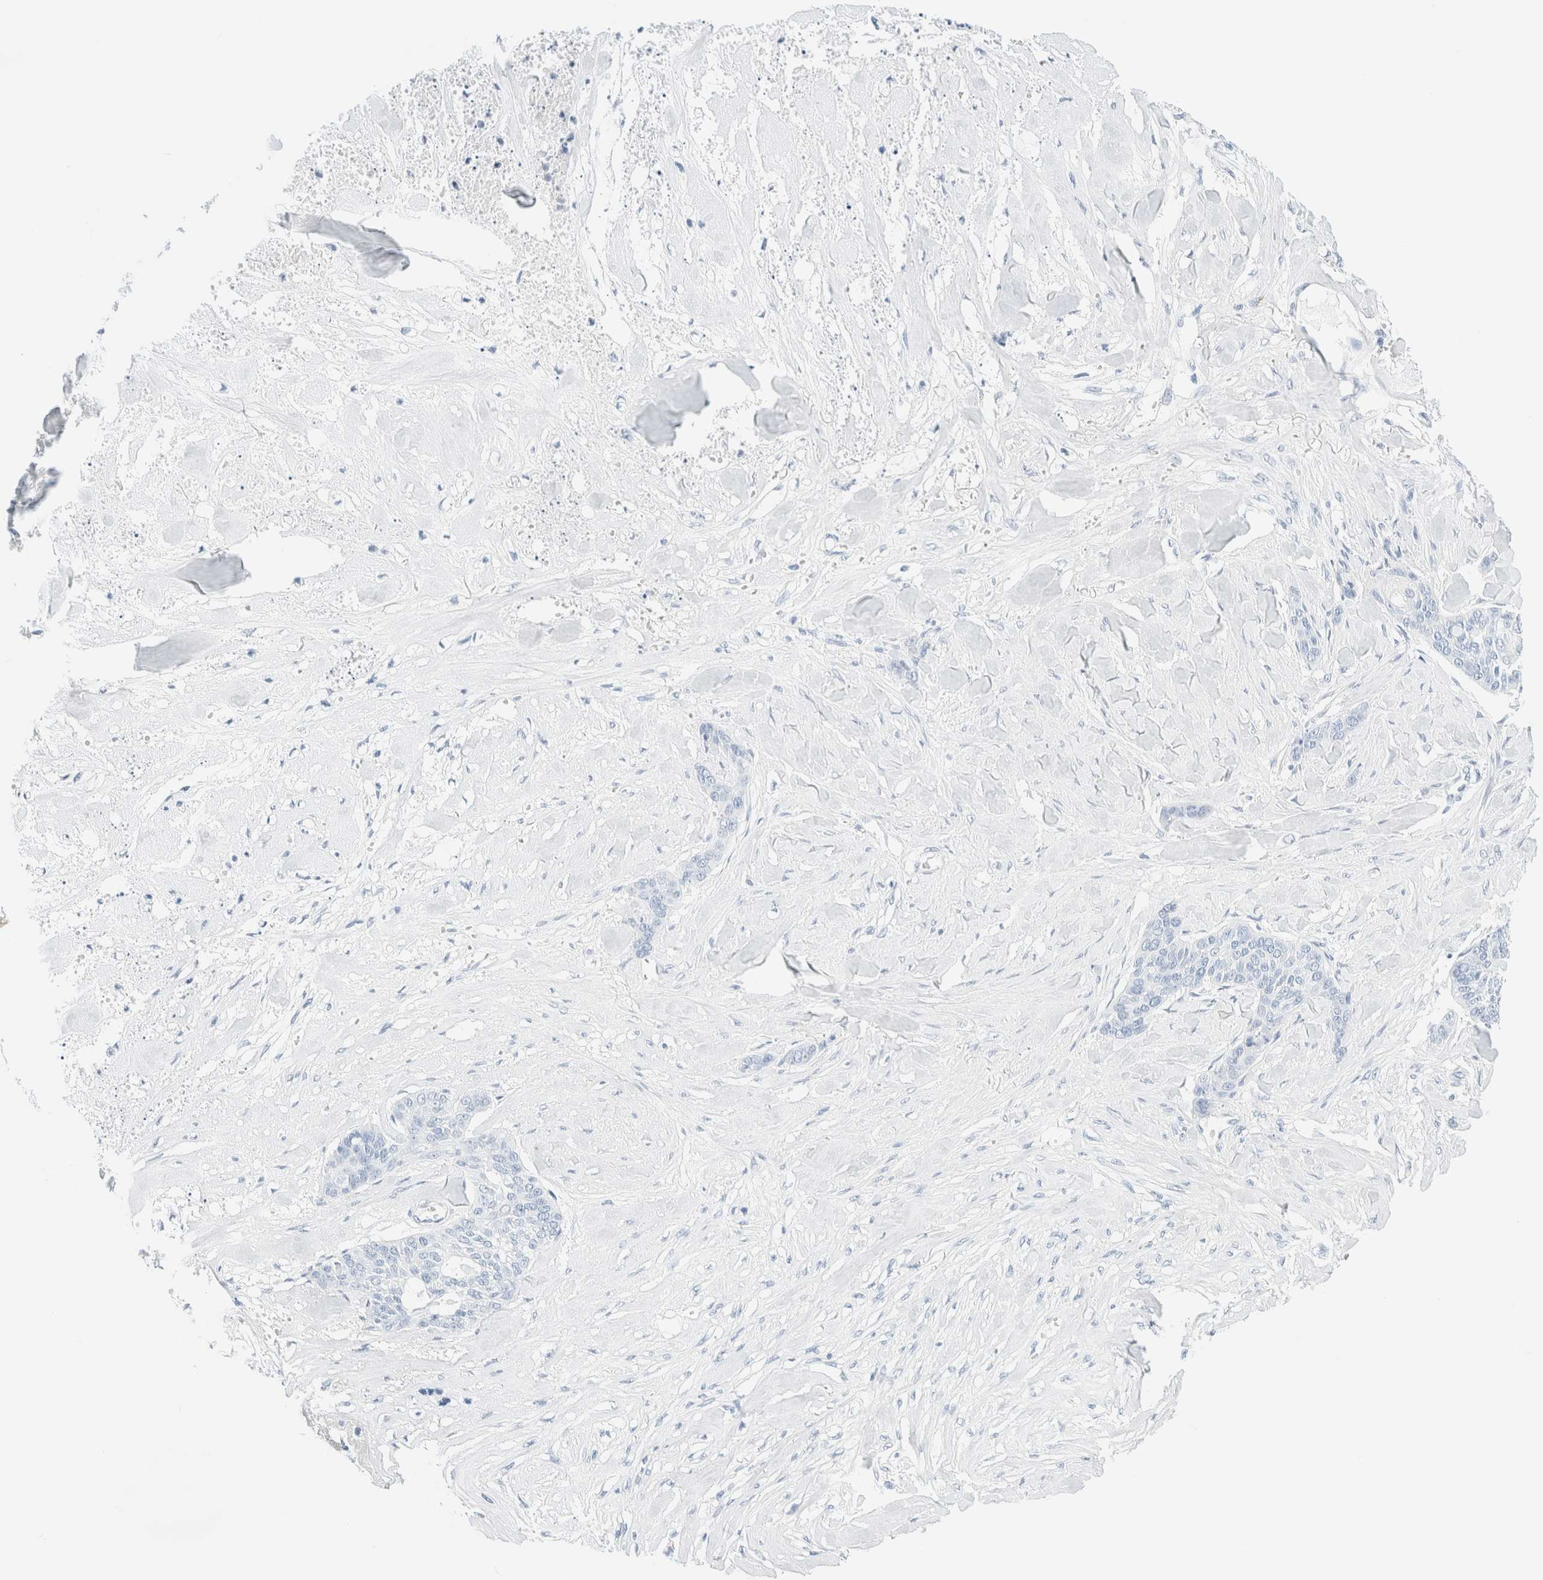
{"staining": {"intensity": "negative", "quantity": "none", "location": "none"}, "tissue": "skin cancer", "cell_type": "Tumor cells", "image_type": "cancer", "snomed": [{"axis": "morphology", "description": "Basal cell carcinoma"}, {"axis": "topography", "description": "Skin"}], "caption": "Skin basal cell carcinoma was stained to show a protein in brown. There is no significant positivity in tumor cells.", "gene": "DPYS", "patient": {"sex": "female", "age": 64}}